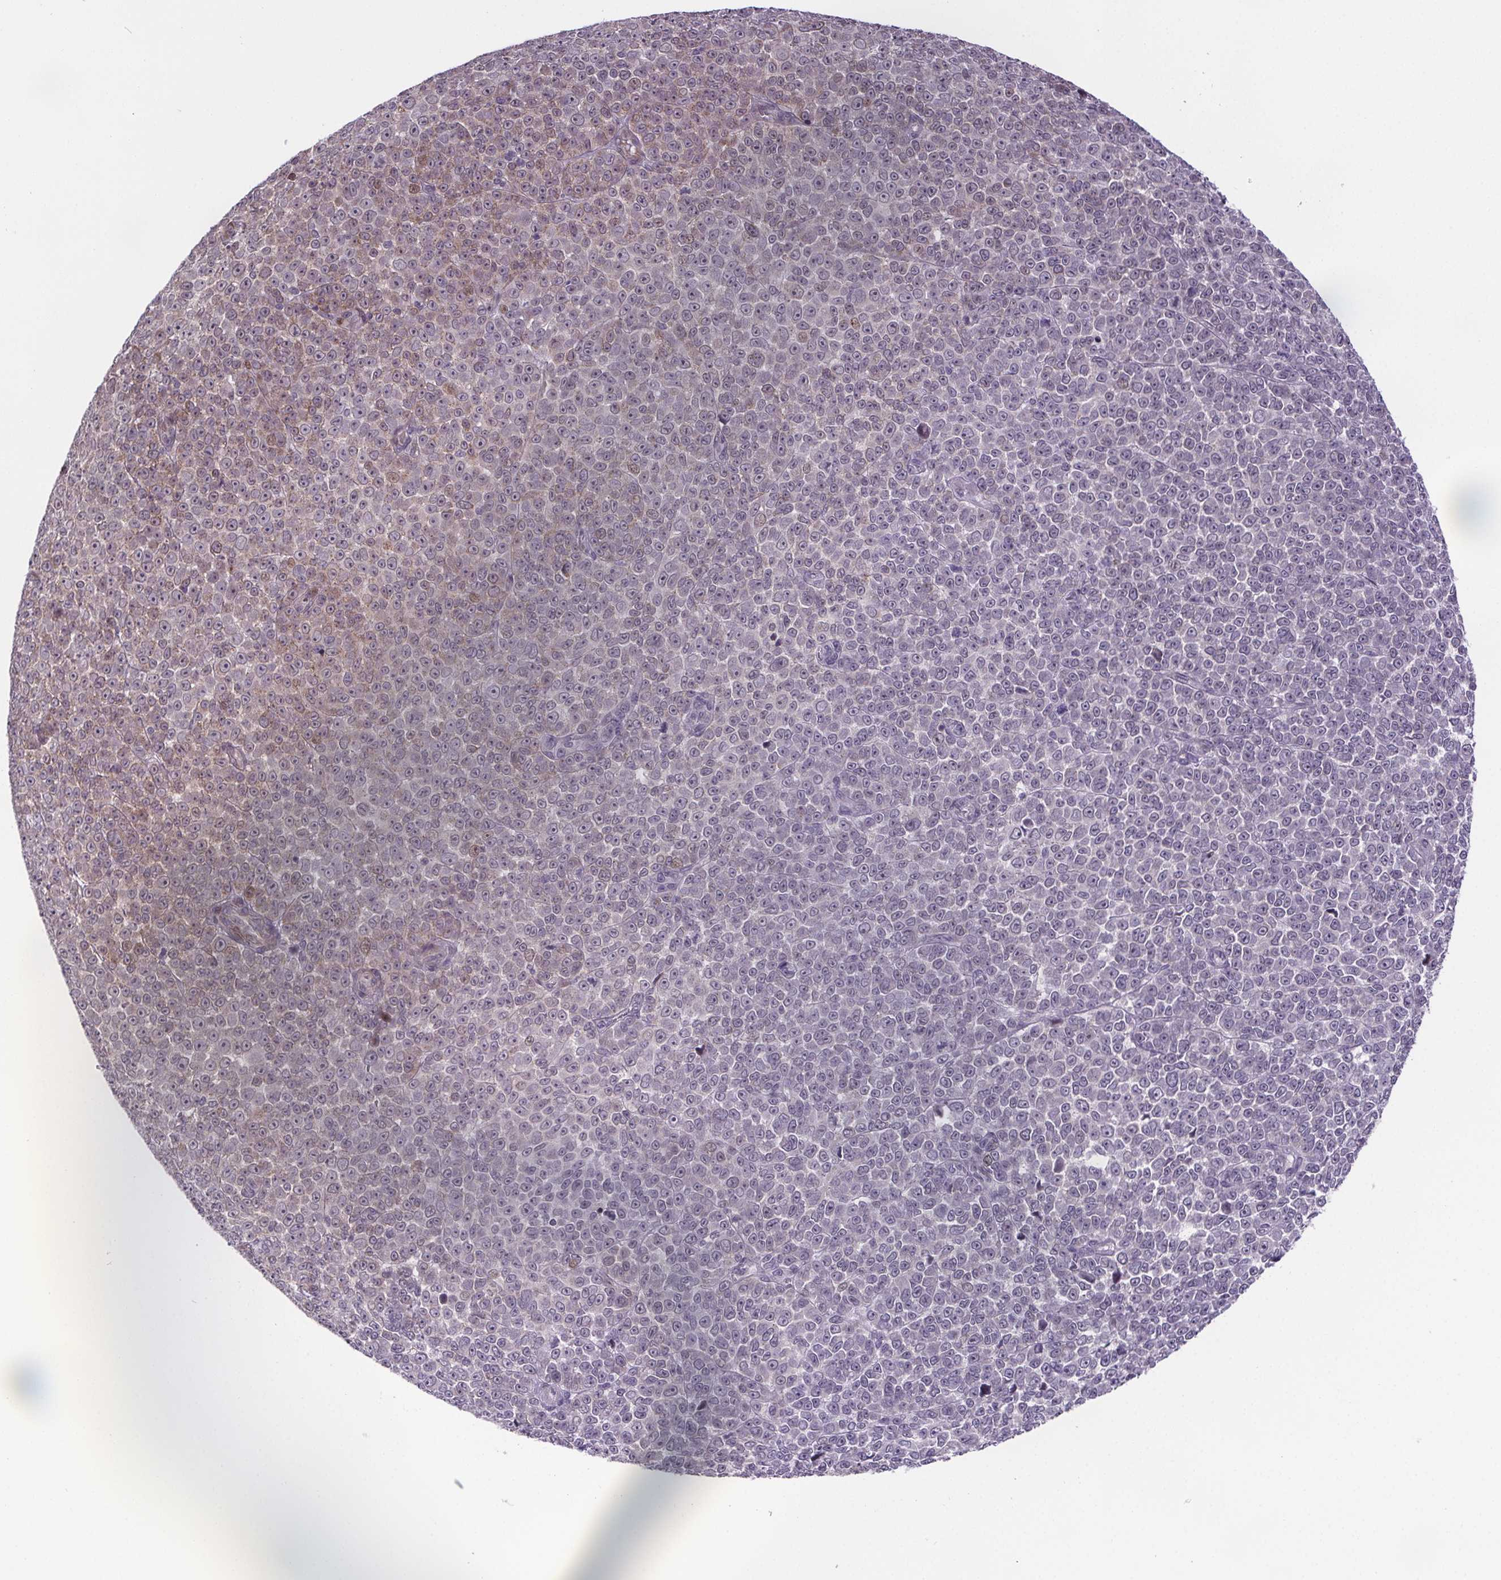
{"staining": {"intensity": "negative", "quantity": "none", "location": "none"}, "tissue": "melanoma", "cell_type": "Tumor cells", "image_type": "cancer", "snomed": [{"axis": "morphology", "description": "Malignant melanoma, NOS"}, {"axis": "topography", "description": "Skin"}], "caption": "Human malignant melanoma stained for a protein using immunohistochemistry (IHC) displays no staining in tumor cells.", "gene": "TTC12", "patient": {"sex": "female", "age": 95}}